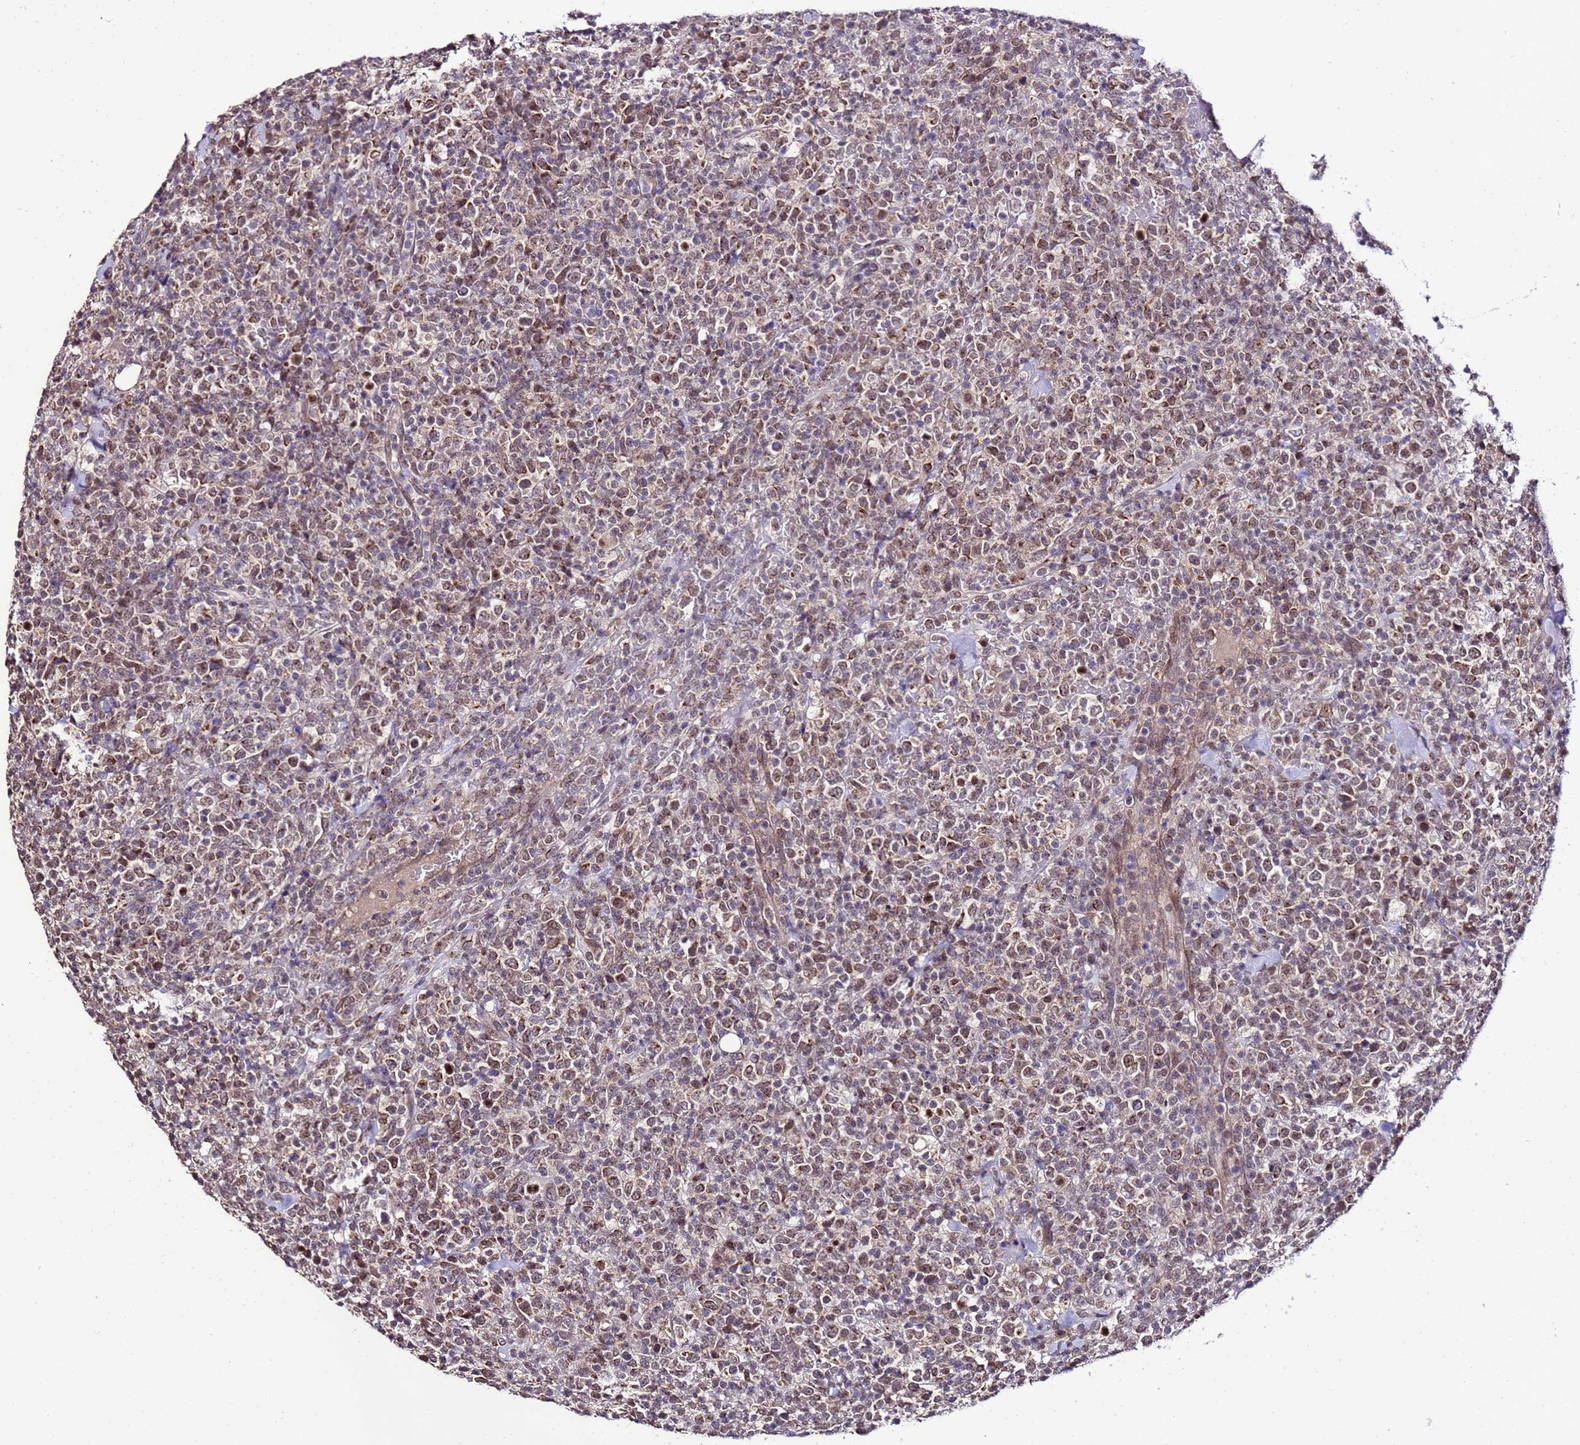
{"staining": {"intensity": "moderate", "quantity": ">75%", "location": "cytoplasmic/membranous"}, "tissue": "lymphoma", "cell_type": "Tumor cells", "image_type": "cancer", "snomed": [{"axis": "morphology", "description": "Malignant lymphoma, non-Hodgkin's type, High grade"}, {"axis": "topography", "description": "Colon"}], "caption": "Immunohistochemistry of lymphoma demonstrates medium levels of moderate cytoplasmic/membranous positivity in approximately >75% of tumor cells. The staining was performed using DAB to visualize the protein expression in brown, while the nuclei were stained in blue with hematoxylin (Magnification: 20x).", "gene": "ZNF329", "patient": {"sex": "female", "age": 53}}